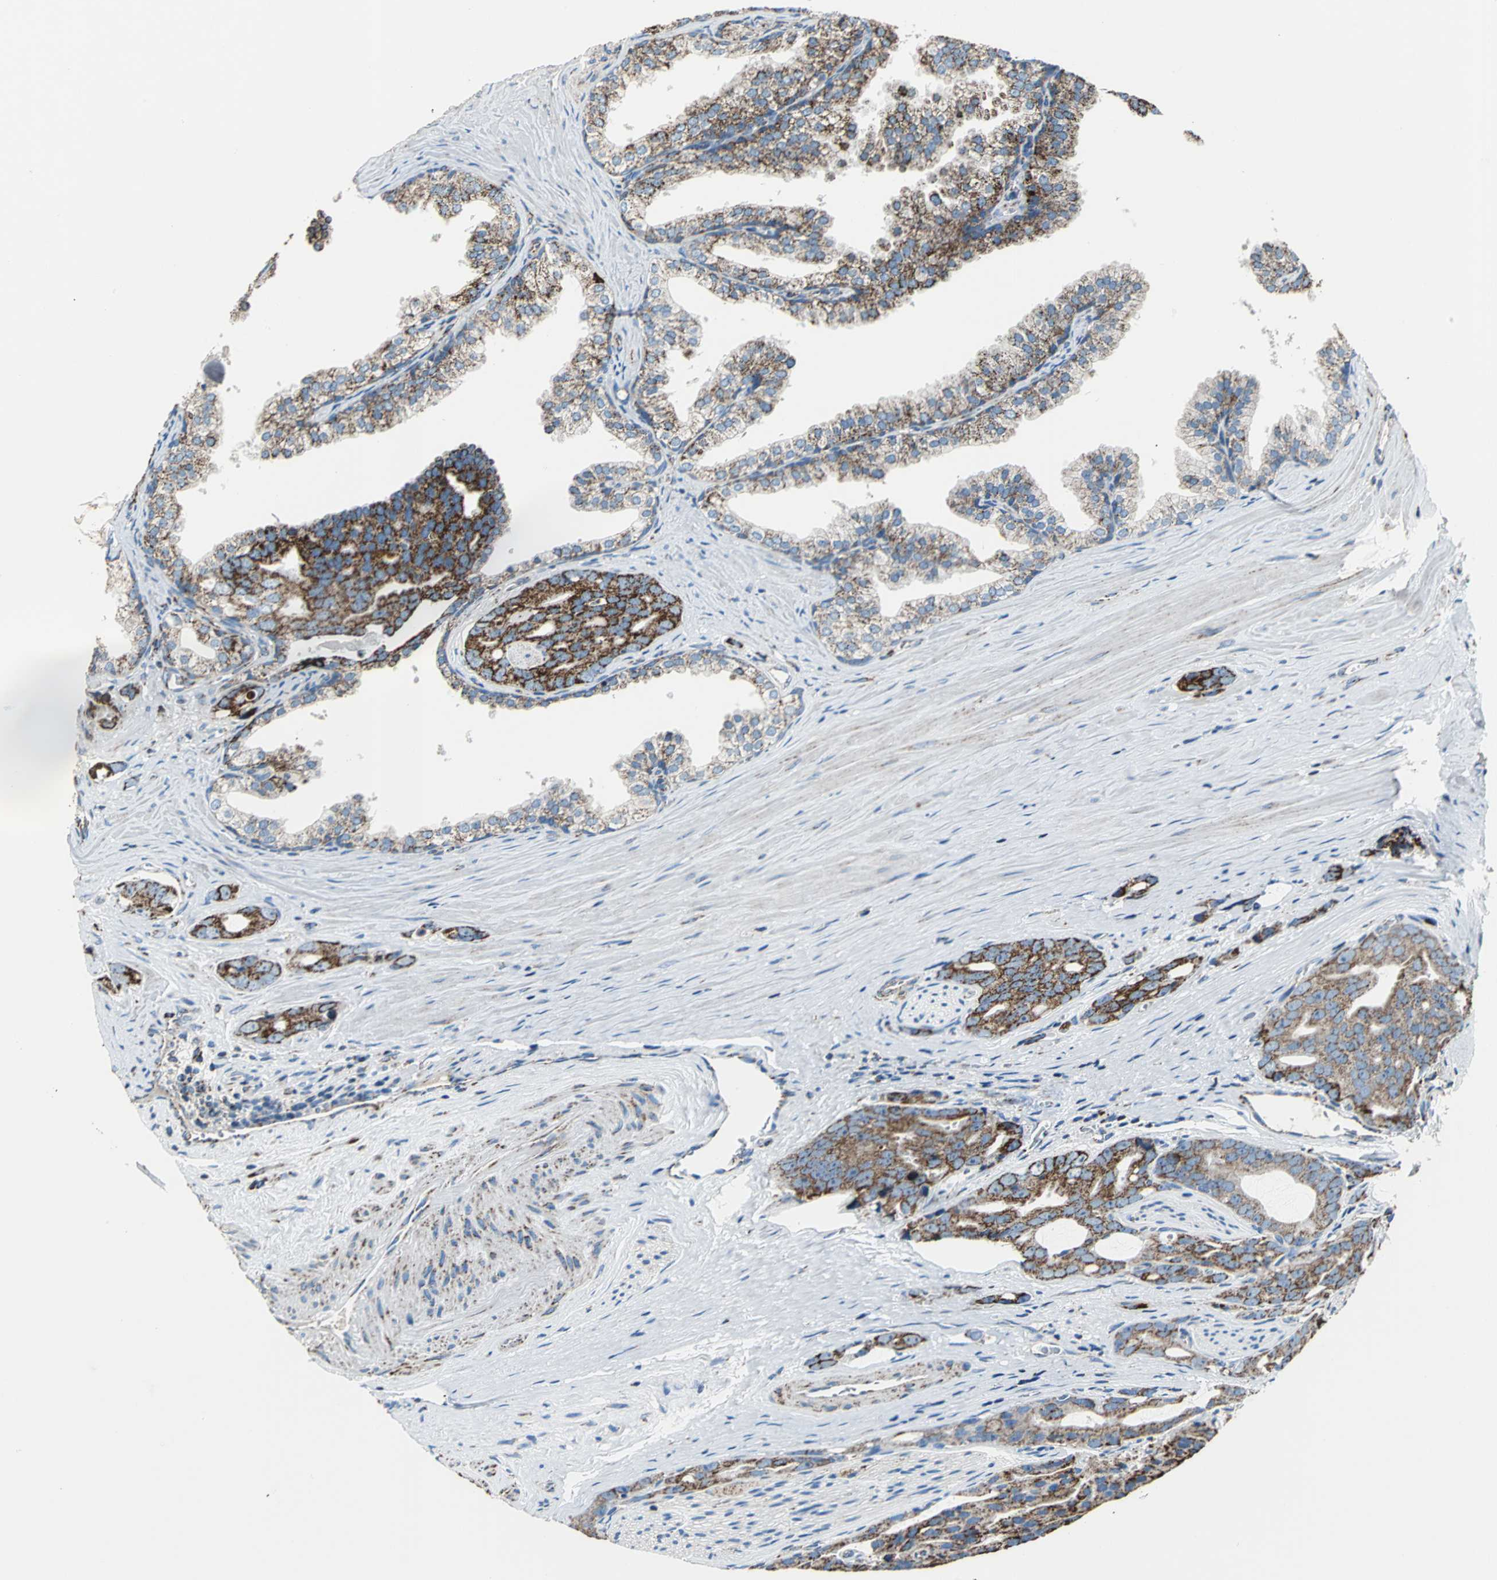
{"staining": {"intensity": "strong", "quantity": ">75%", "location": "cytoplasmic/membranous"}, "tissue": "prostate cancer", "cell_type": "Tumor cells", "image_type": "cancer", "snomed": [{"axis": "morphology", "description": "Adenocarcinoma, Medium grade"}, {"axis": "topography", "description": "Prostate"}], "caption": "This histopathology image exhibits immunohistochemistry staining of prostate cancer, with high strong cytoplasmic/membranous staining in approximately >75% of tumor cells.", "gene": "ECH1", "patient": {"sex": "male", "age": 53}}